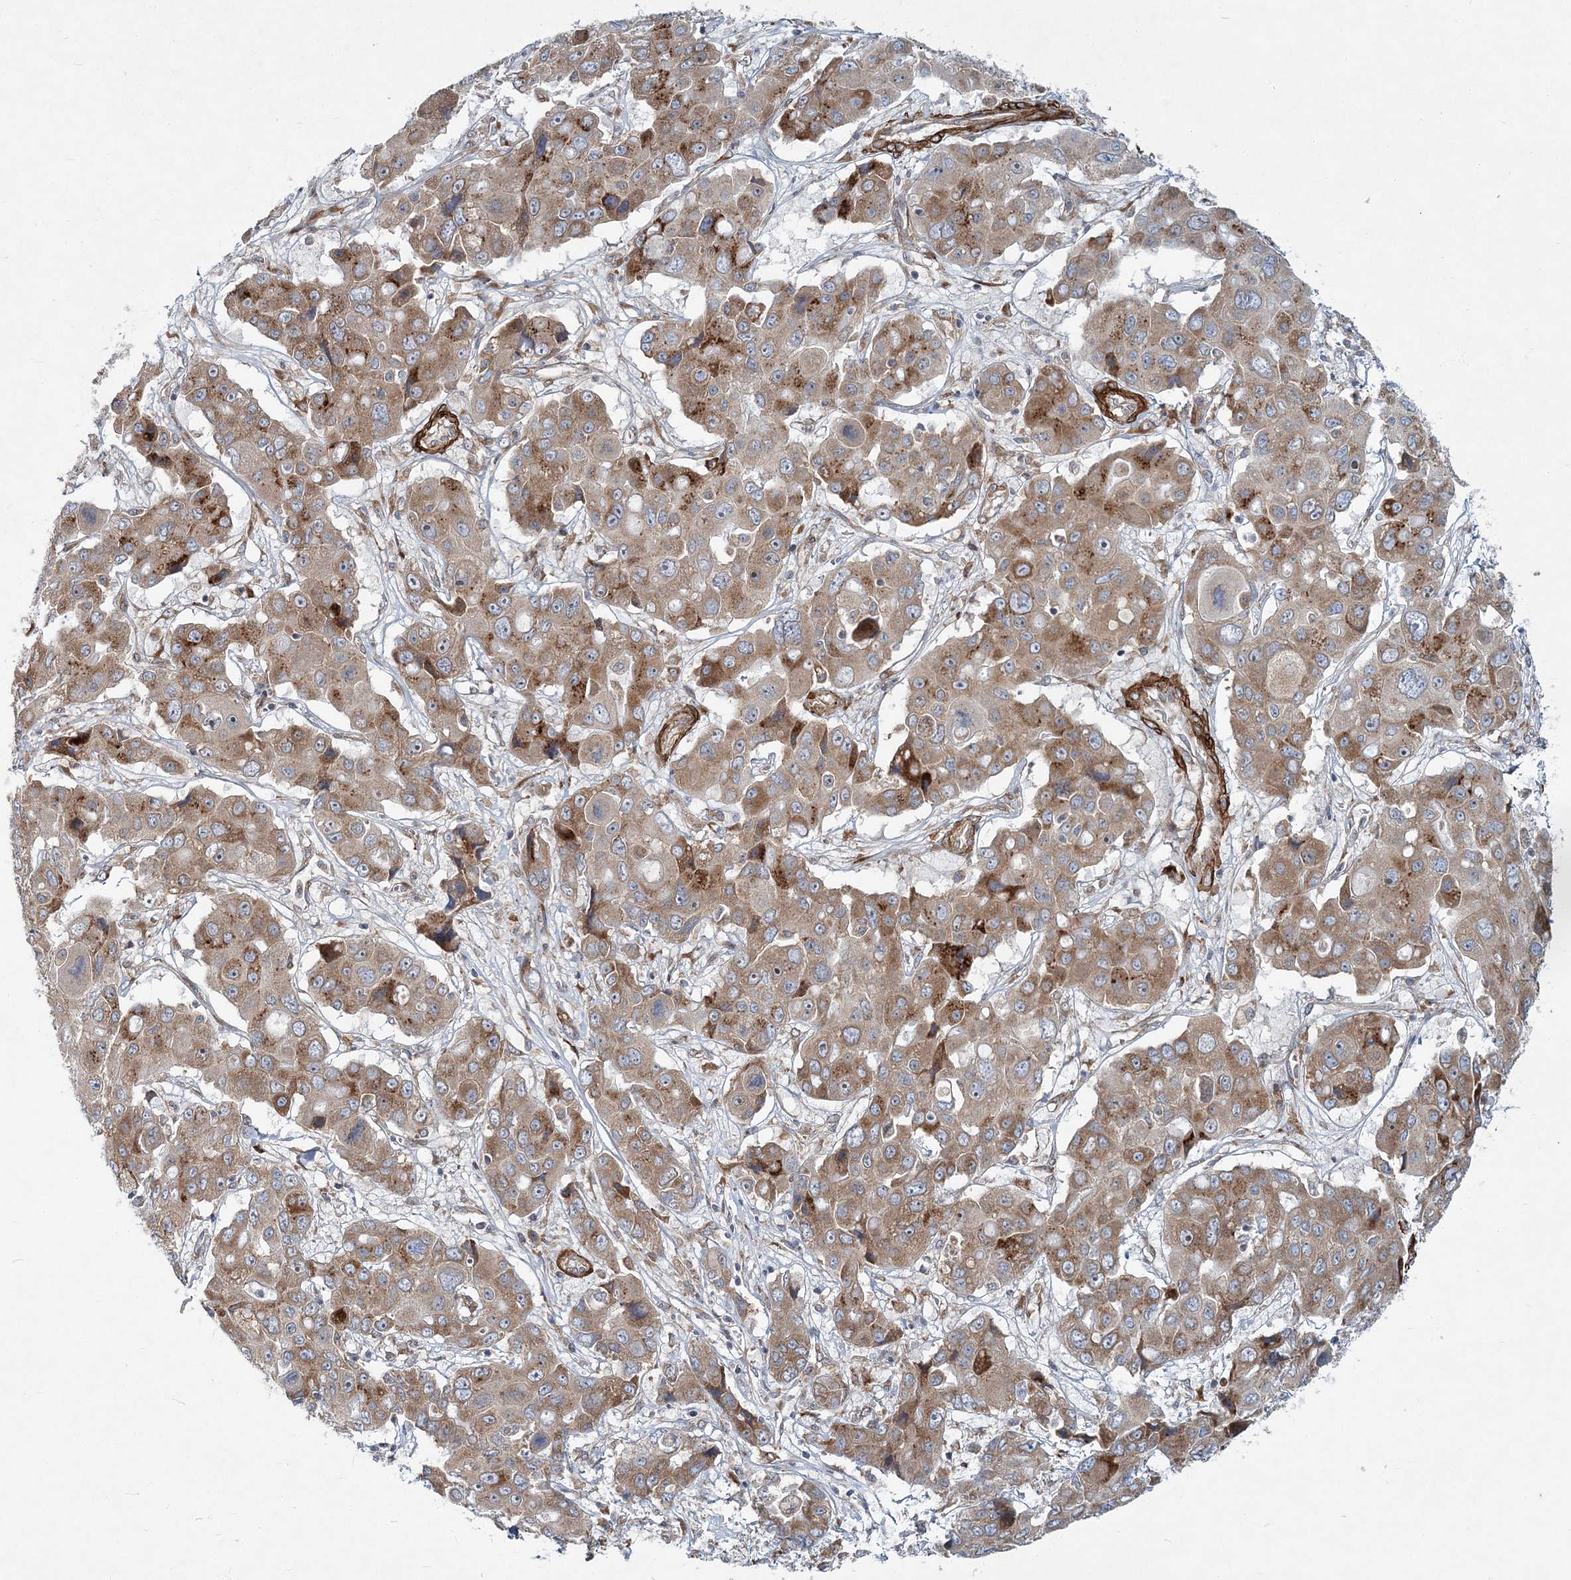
{"staining": {"intensity": "moderate", "quantity": ">75%", "location": "cytoplasmic/membranous"}, "tissue": "liver cancer", "cell_type": "Tumor cells", "image_type": "cancer", "snomed": [{"axis": "morphology", "description": "Cholangiocarcinoma"}, {"axis": "topography", "description": "Liver"}], "caption": "The histopathology image displays immunohistochemical staining of liver cholangiocarcinoma. There is moderate cytoplasmic/membranous staining is present in approximately >75% of tumor cells.", "gene": "NBAS", "patient": {"sex": "male", "age": 67}}